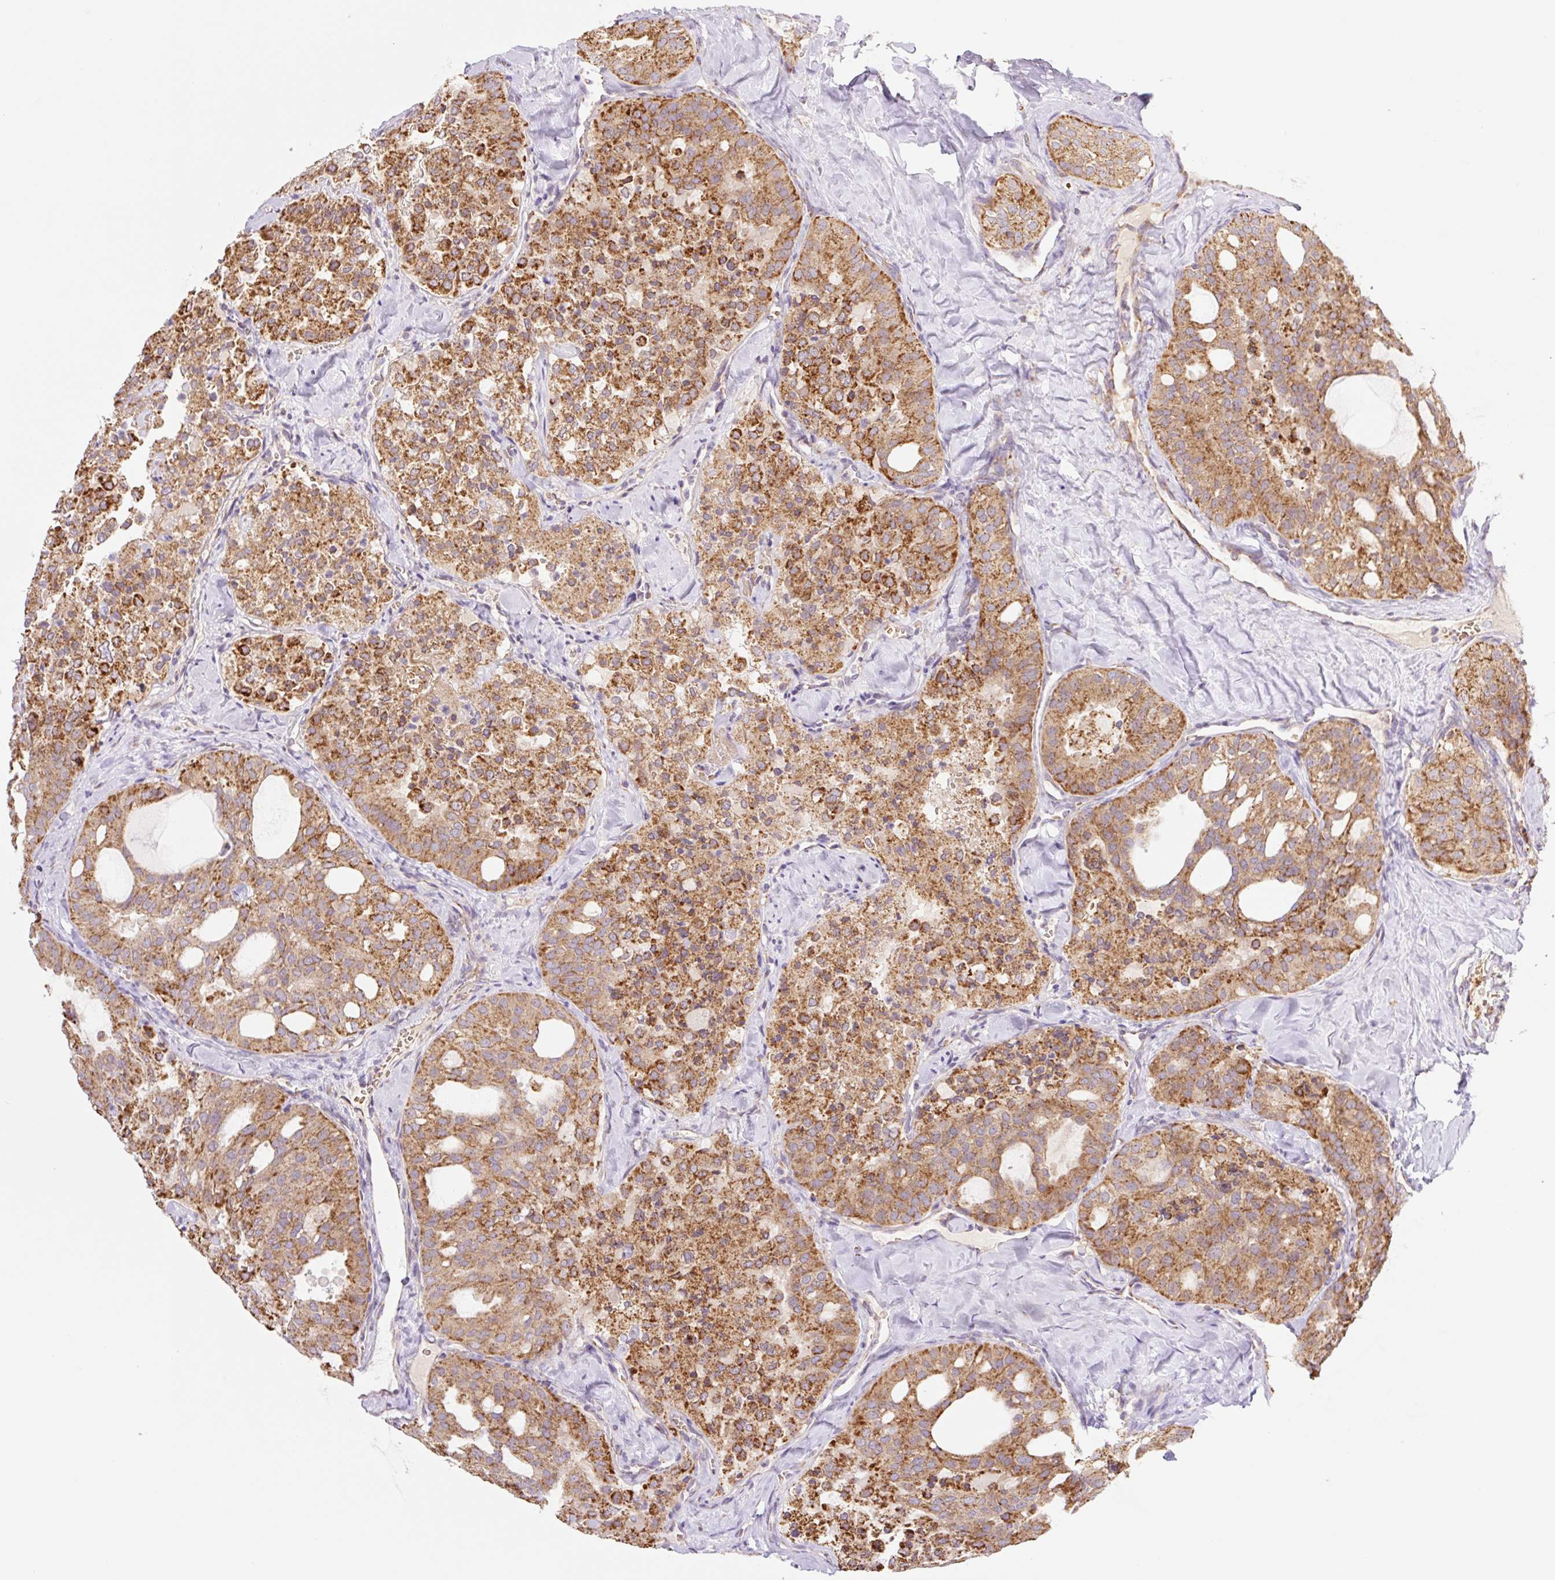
{"staining": {"intensity": "strong", "quantity": ">75%", "location": "cytoplasmic/membranous"}, "tissue": "thyroid cancer", "cell_type": "Tumor cells", "image_type": "cancer", "snomed": [{"axis": "morphology", "description": "Follicular adenoma carcinoma, NOS"}, {"axis": "topography", "description": "Thyroid gland"}], "caption": "Thyroid follicular adenoma carcinoma stained with DAB (3,3'-diaminobenzidine) immunohistochemistry shows high levels of strong cytoplasmic/membranous positivity in approximately >75% of tumor cells. (DAB IHC, brown staining for protein, blue staining for nuclei).", "gene": "GOSR2", "patient": {"sex": "male", "age": 75}}